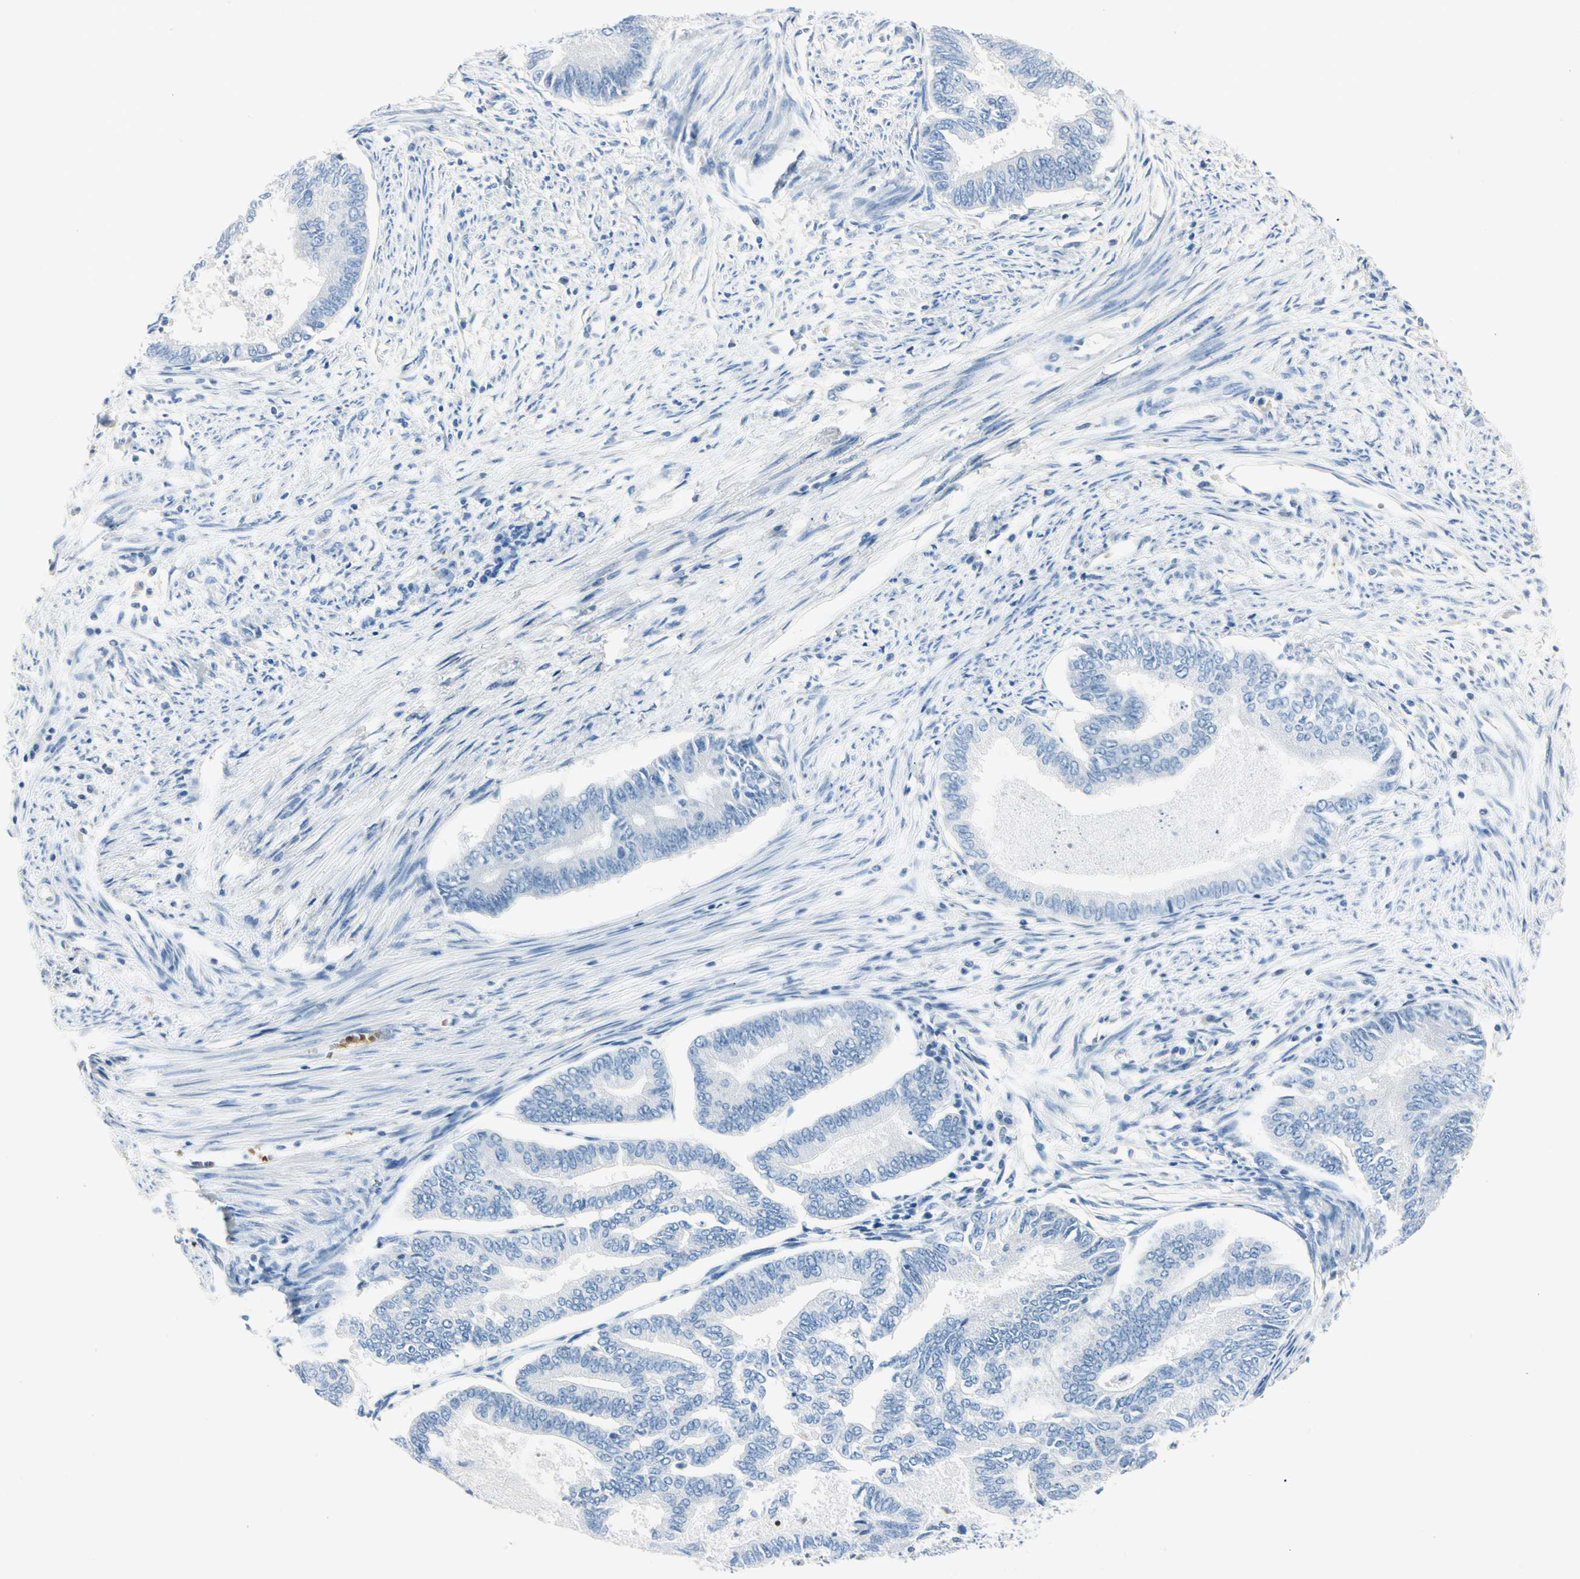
{"staining": {"intensity": "negative", "quantity": "none", "location": "none"}, "tissue": "endometrial cancer", "cell_type": "Tumor cells", "image_type": "cancer", "snomed": [{"axis": "morphology", "description": "Adenocarcinoma, NOS"}, {"axis": "topography", "description": "Endometrium"}], "caption": "High magnification brightfield microscopy of endometrial adenocarcinoma stained with DAB (3,3'-diaminobenzidine) (brown) and counterstained with hematoxylin (blue): tumor cells show no significant staining. The staining was performed using DAB (3,3'-diaminobenzidine) to visualize the protein expression in brown, while the nuclei were stained in blue with hematoxylin (Magnification: 20x).", "gene": "CA1", "patient": {"sex": "female", "age": 86}}